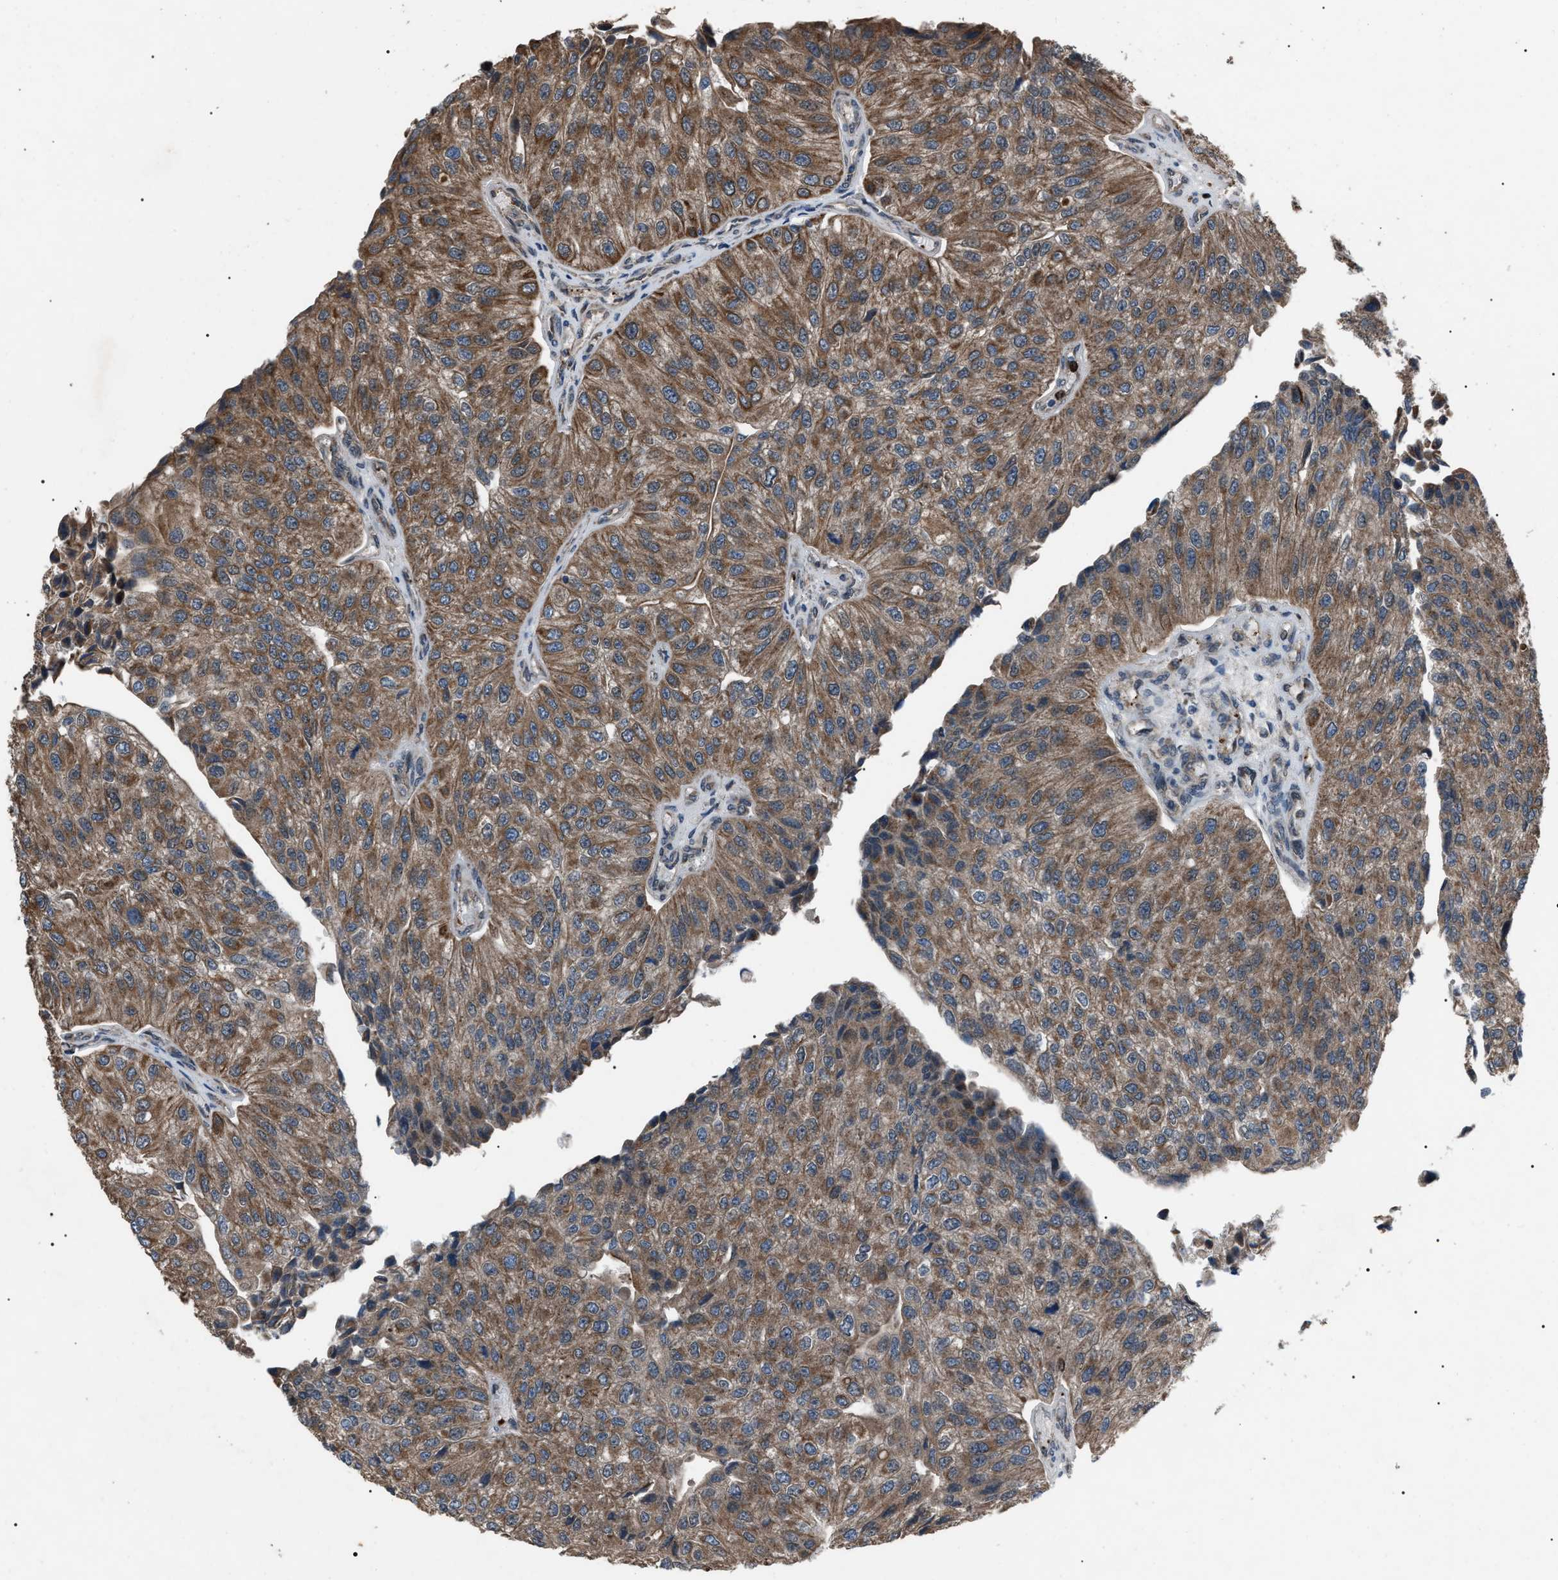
{"staining": {"intensity": "moderate", "quantity": ">75%", "location": "cytoplasmic/membranous"}, "tissue": "urothelial cancer", "cell_type": "Tumor cells", "image_type": "cancer", "snomed": [{"axis": "morphology", "description": "Urothelial carcinoma, High grade"}, {"axis": "topography", "description": "Kidney"}, {"axis": "topography", "description": "Urinary bladder"}], "caption": "Immunohistochemical staining of human urothelial cancer reveals moderate cytoplasmic/membranous protein expression in about >75% of tumor cells.", "gene": "ZFAND2A", "patient": {"sex": "male", "age": 77}}